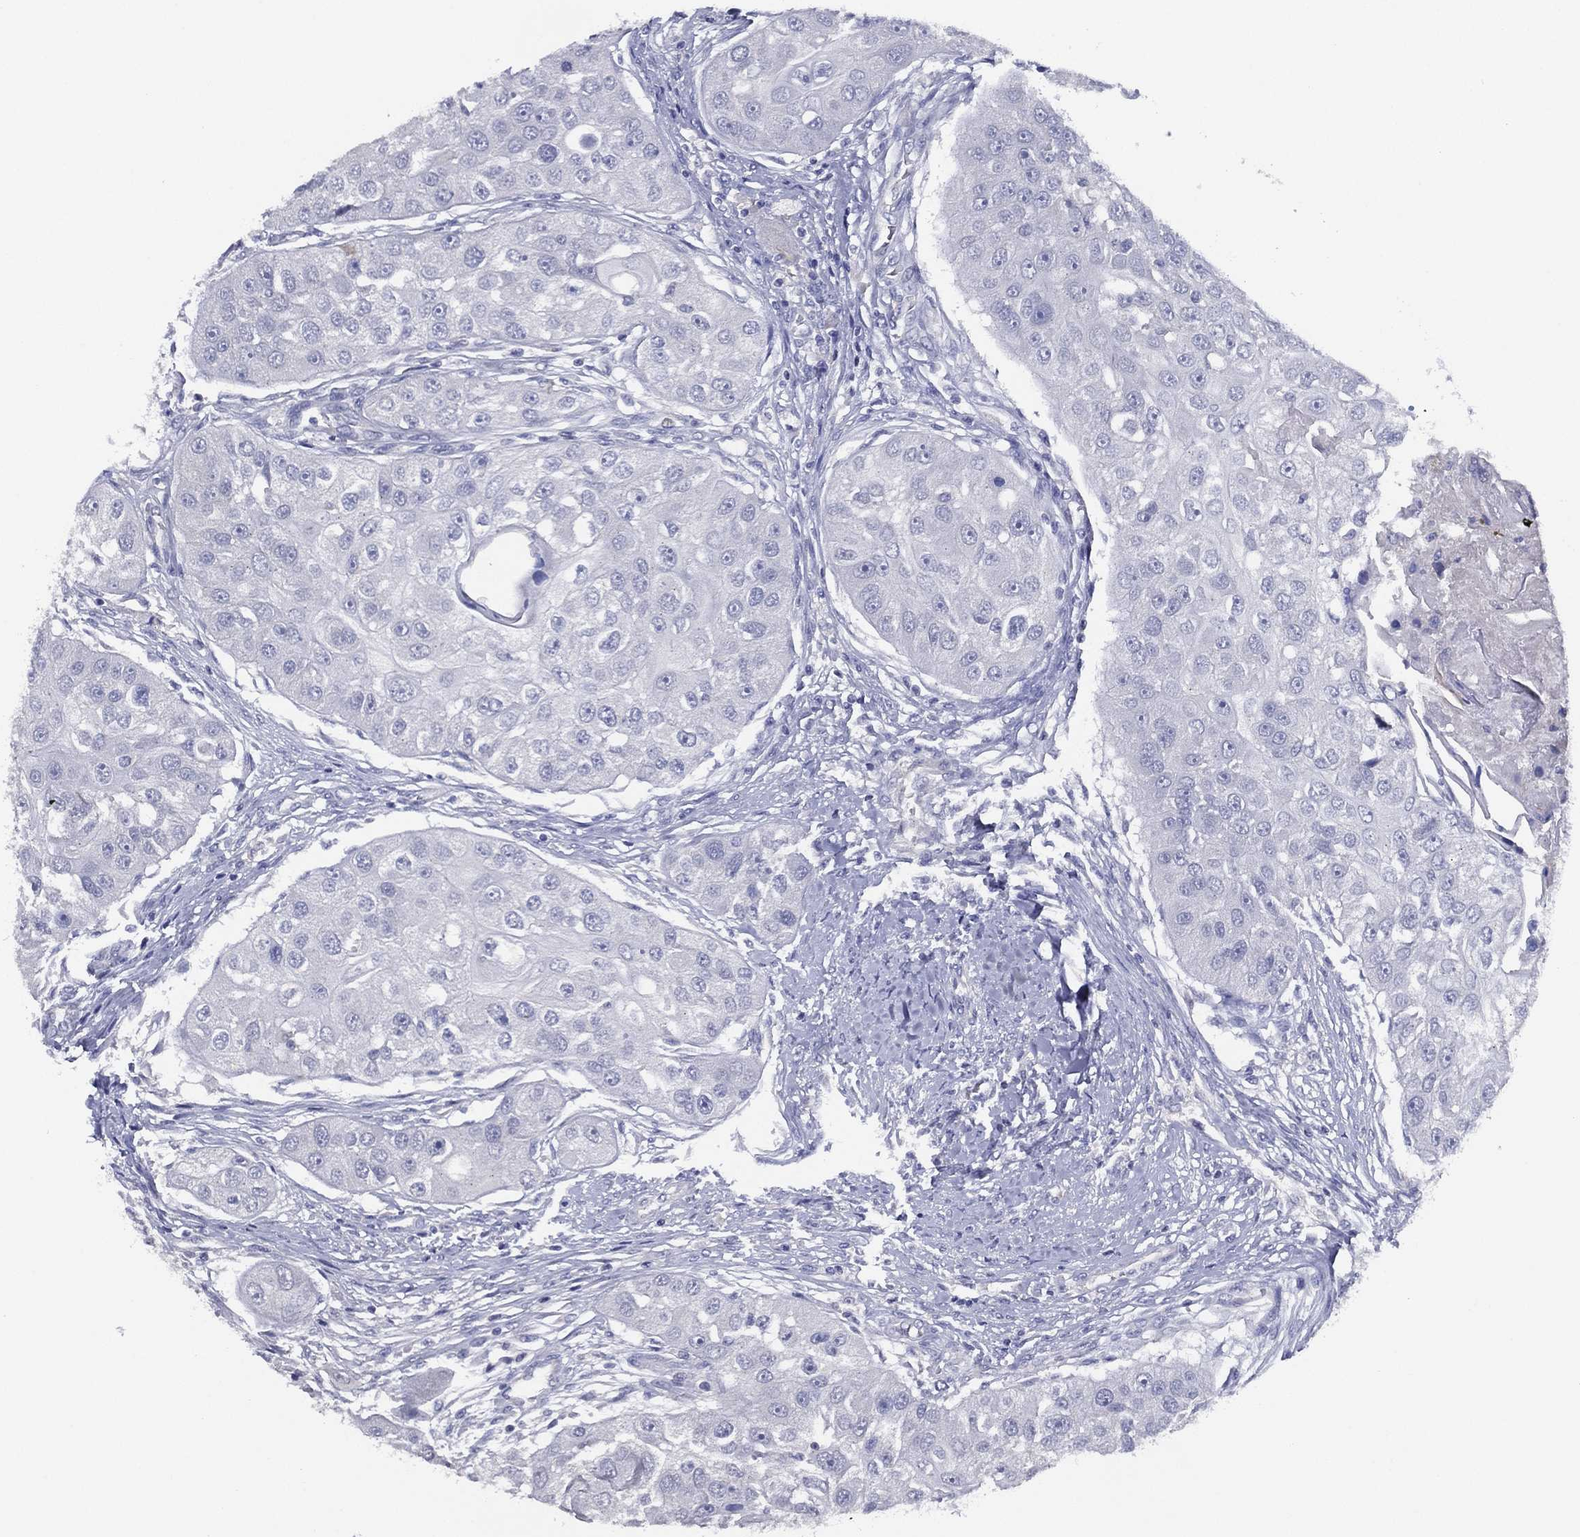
{"staining": {"intensity": "negative", "quantity": "none", "location": "none"}, "tissue": "head and neck cancer", "cell_type": "Tumor cells", "image_type": "cancer", "snomed": [{"axis": "morphology", "description": "Normal tissue, NOS"}, {"axis": "morphology", "description": "Squamous cell carcinoma, NOS"}, {"axis": "topography", "description": "Skeletal muscle"}, {"axis": "topography", "description": "Head-Neck"}], "caption": "IHC of human squamous cell carcinoma (head and neck) exhibits no staining in tumor cells.", "gene": "SLC13A4", "patient": {"sex": "male", "age": 51}}